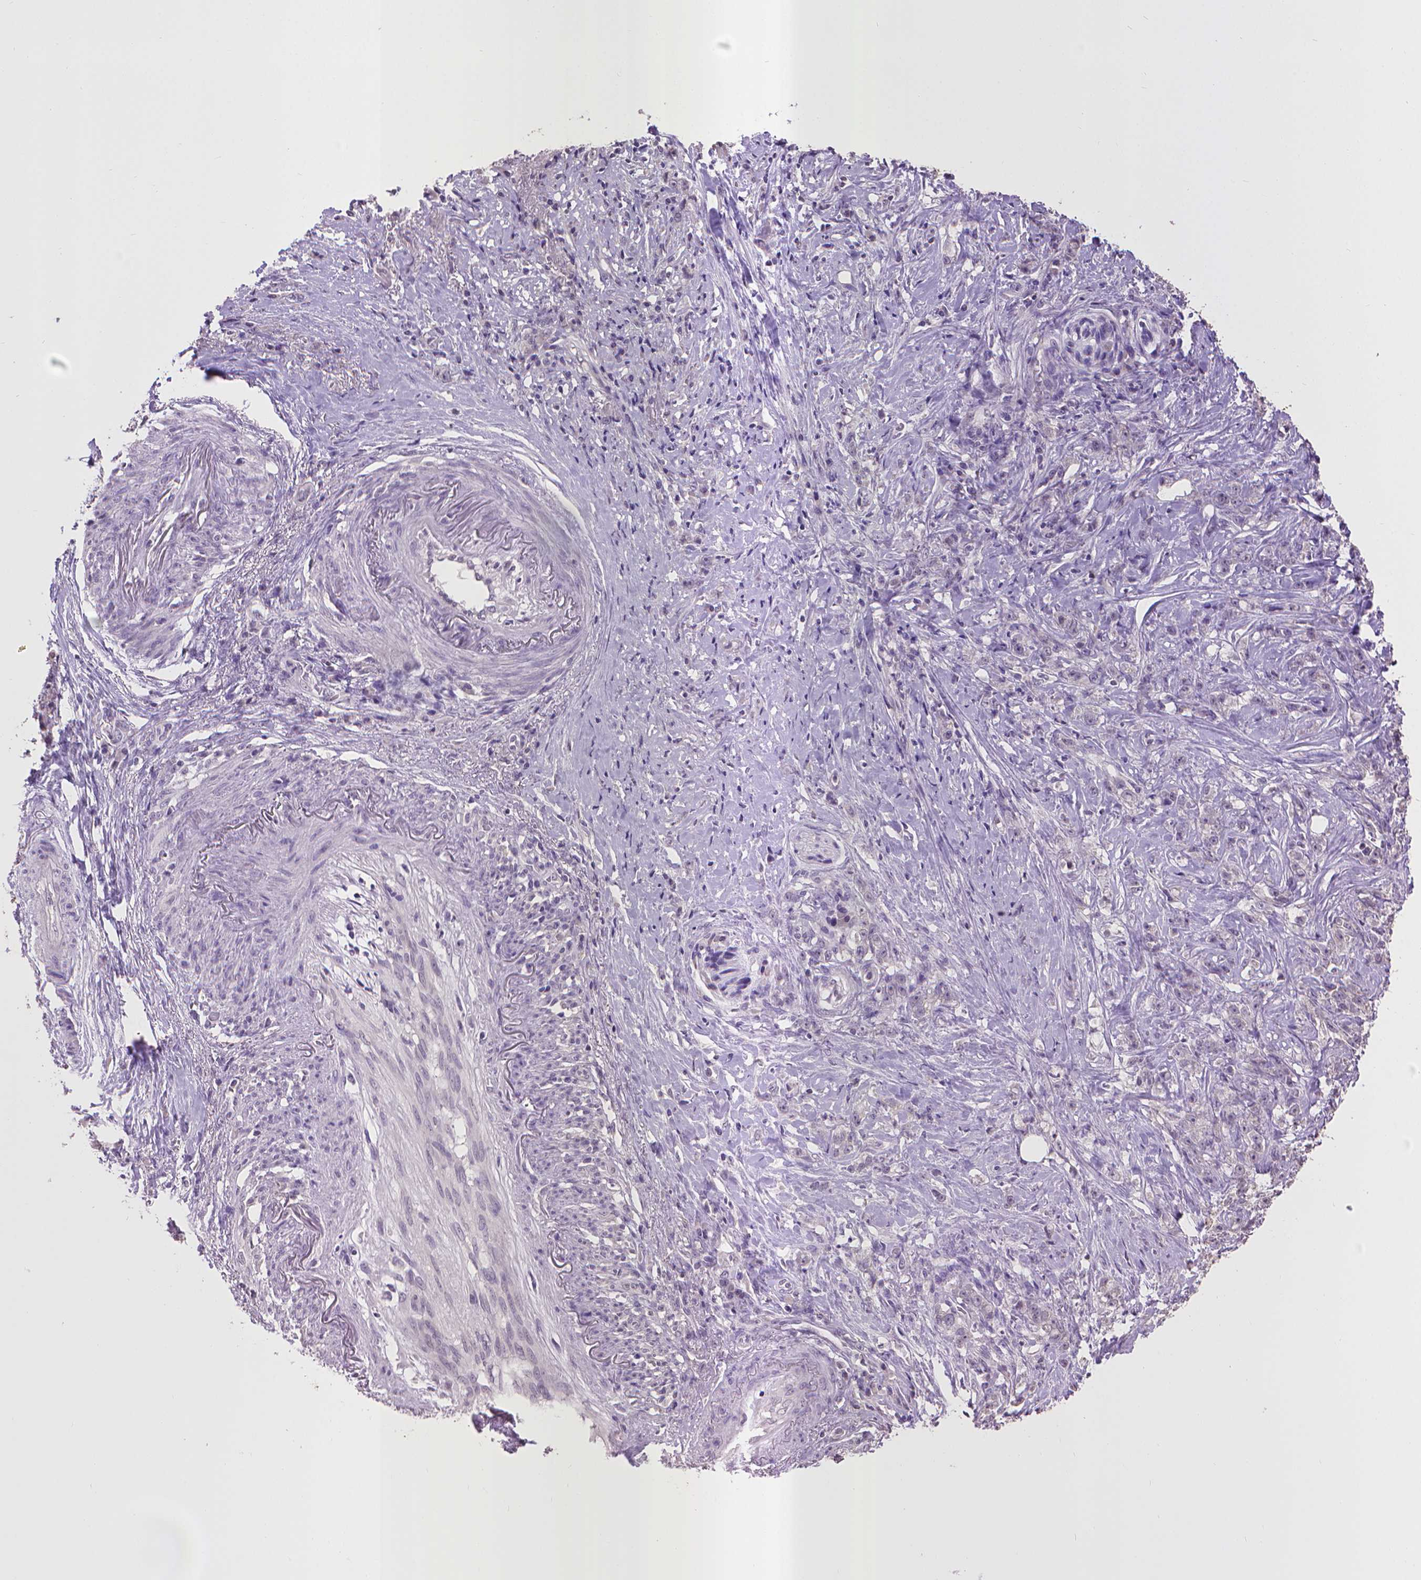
{"staining": {"intensity": "negative", "quantity": "none", "location": "none"}, "tissue": "stomach cancer", "cell_type": "Tumor cells", "image_type": "cancer", "snomed": [{"axis": "morphology", "description": "Adenocarcinoma, NOS"}, {"axis": "topography", "description": "Stomach, lower"}], "caption": "This is an IHC micrograph of stomach cancer (adenocarcinoma). There is no positivity in tumor cells.", "gene": "CPM", "patient": {"sex": "male", "age": 88}}